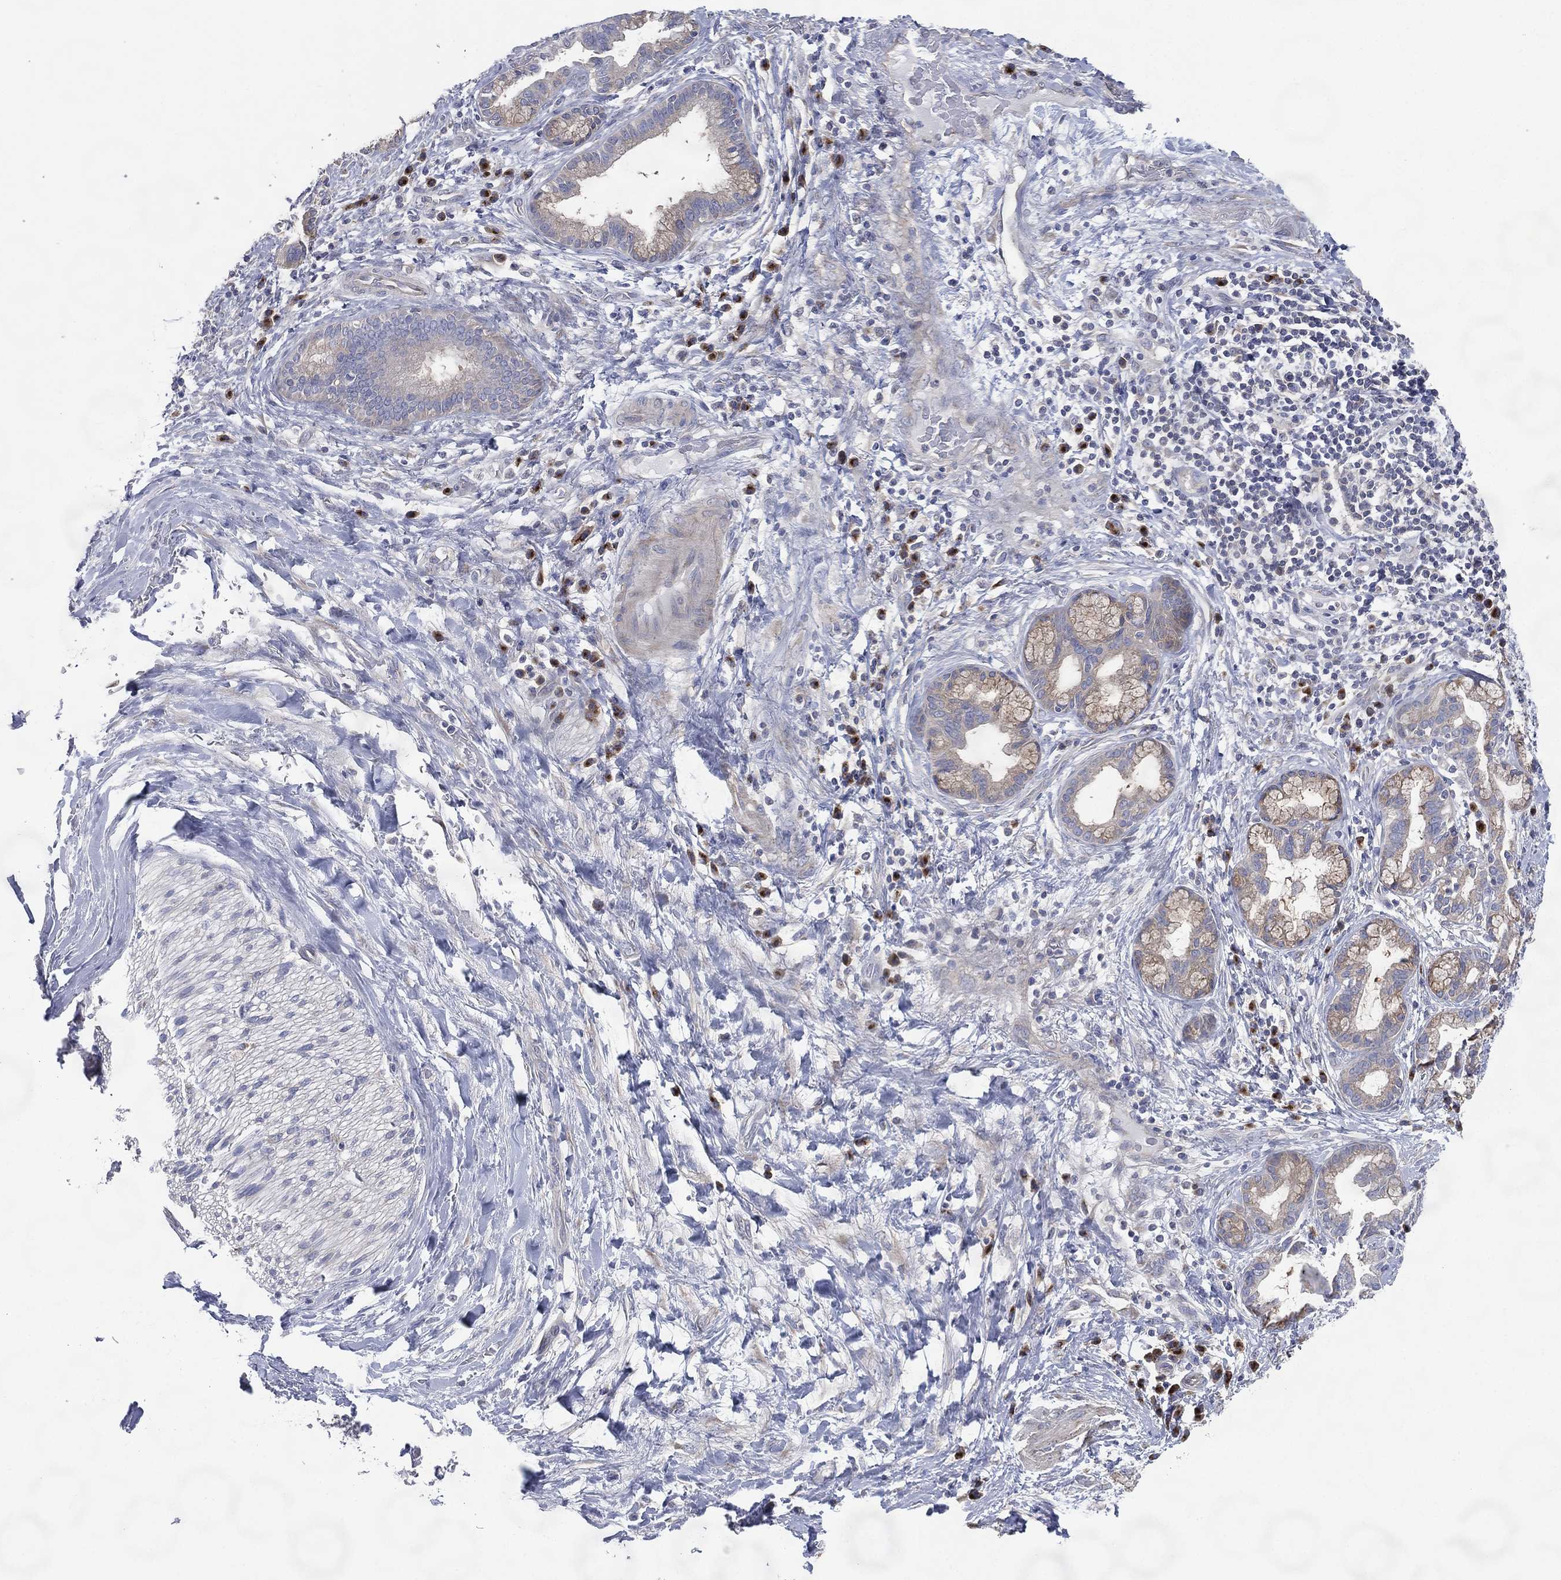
{"staining": {"intensity": "weak", "quantity": "25%-75%", "location": "cytoplasmic/membranous"}, "tissue": "liver cancer", "cell_type": "Tumor cells", "image_type": "cancer", "snomed": [{"axis": "morphology", "description": "Cholangiocarcinoma"}, {"axis": "topography", "description": "Liver"}], "caption": "A high-resolution photomicrograph shows immunohistochemistry (IHC) staining of liver cholangiocarcinoma, which demonstrates weak cytoplasmic/membranous positivity in about 25%-75% of tumor cells.", "gene": "ATP8A2", "patient": {"sex": "female", "age": 73}}